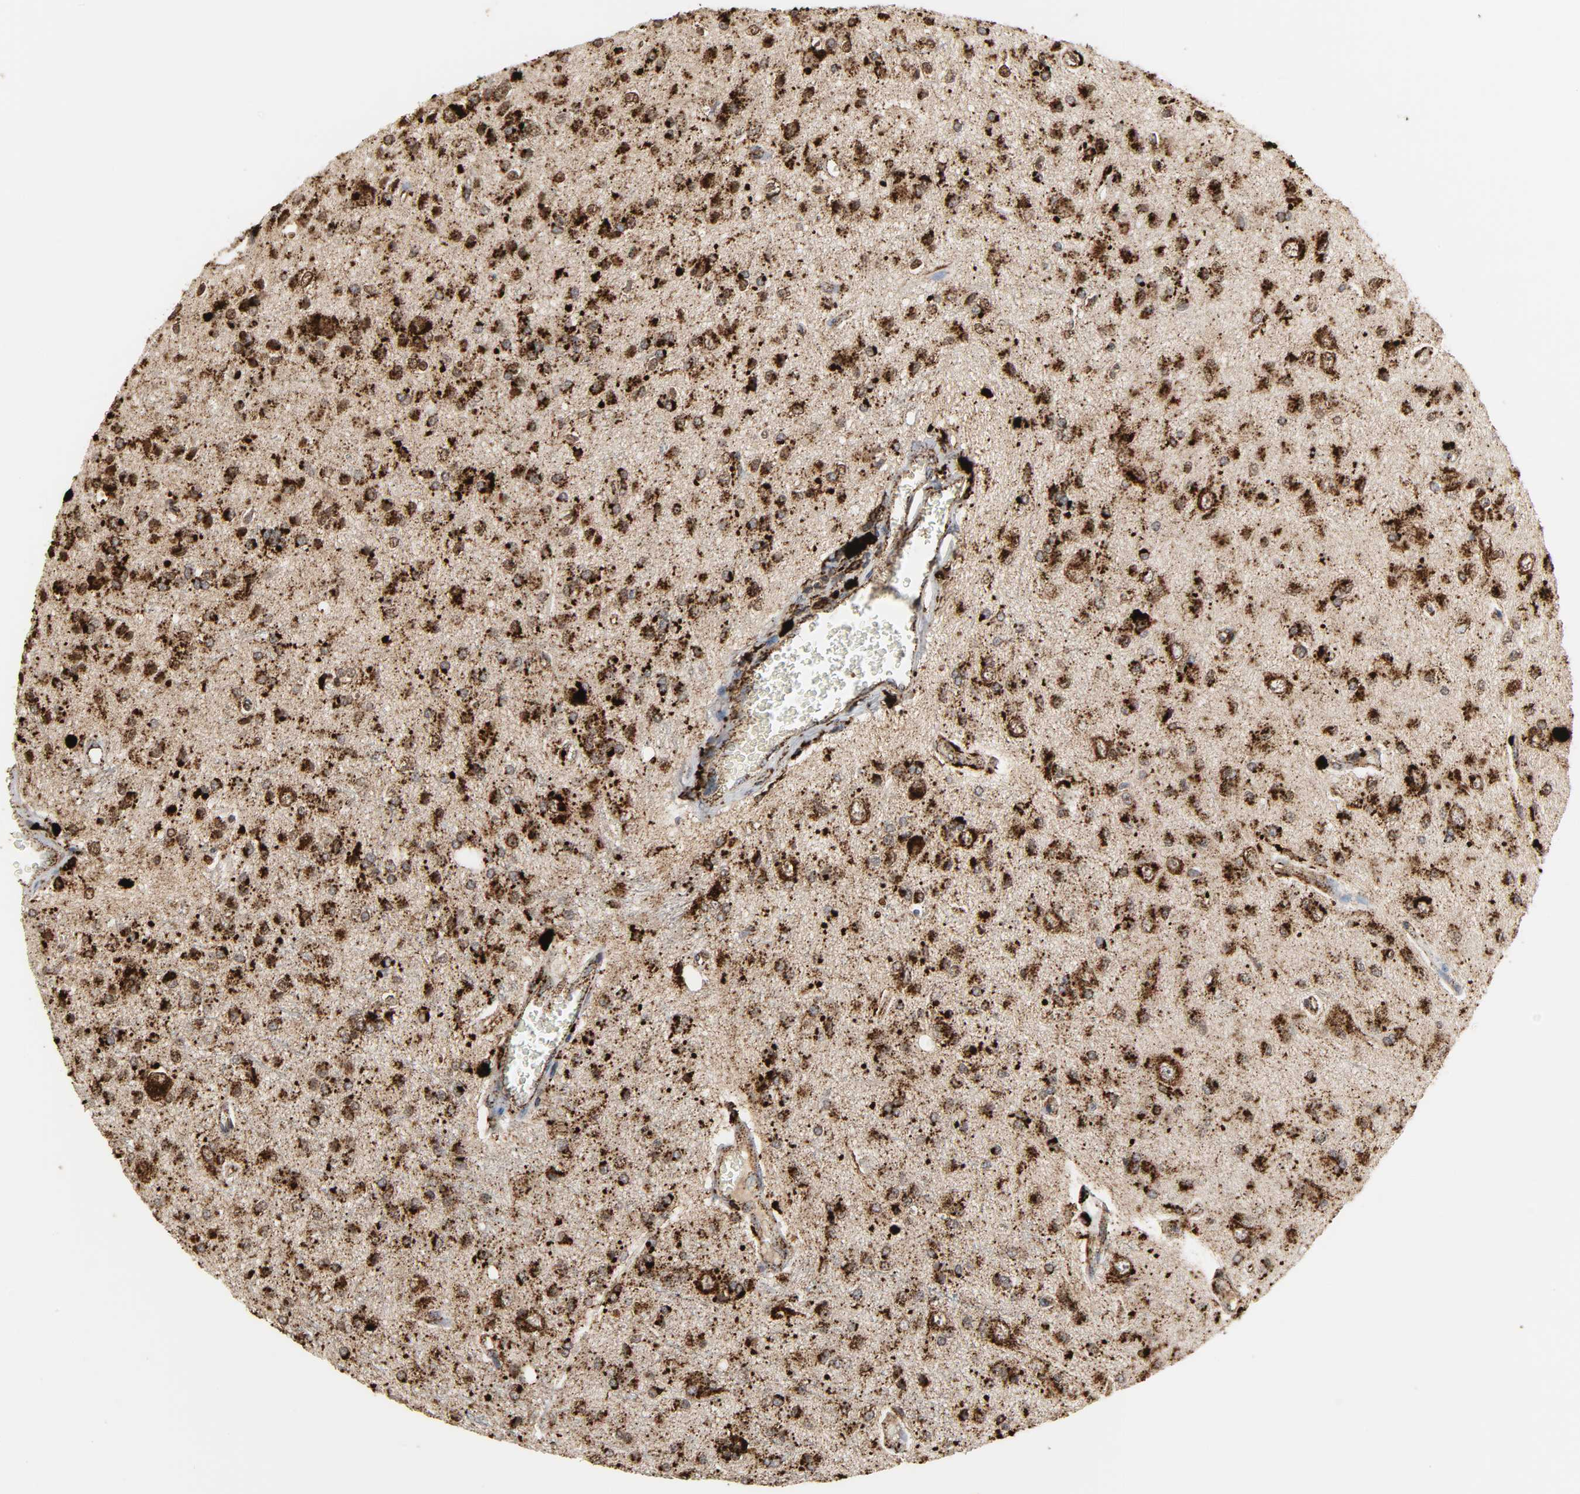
{"staining": {"intensity": "strong", "quantity": ">75%", "location": "cytoplasmic/membranous"}, "tissue": "glioma", "cell_type": "Tumor cells", "image_type": "cancer", "snomed": [{"axis": "morphology", "description": "Glioma, malignant, High grade"}, {"axis": "topography", "description": "Brain"}], "caption": "A photomicrograph showing strong cytoplasmic/membranous expression in about >75% of tumor cells in malignant high-grade glioma, as visualized by brown immunohistochemical staining.", "gene": "PSAP", "patient": {"sex": "male", "age": 47}}